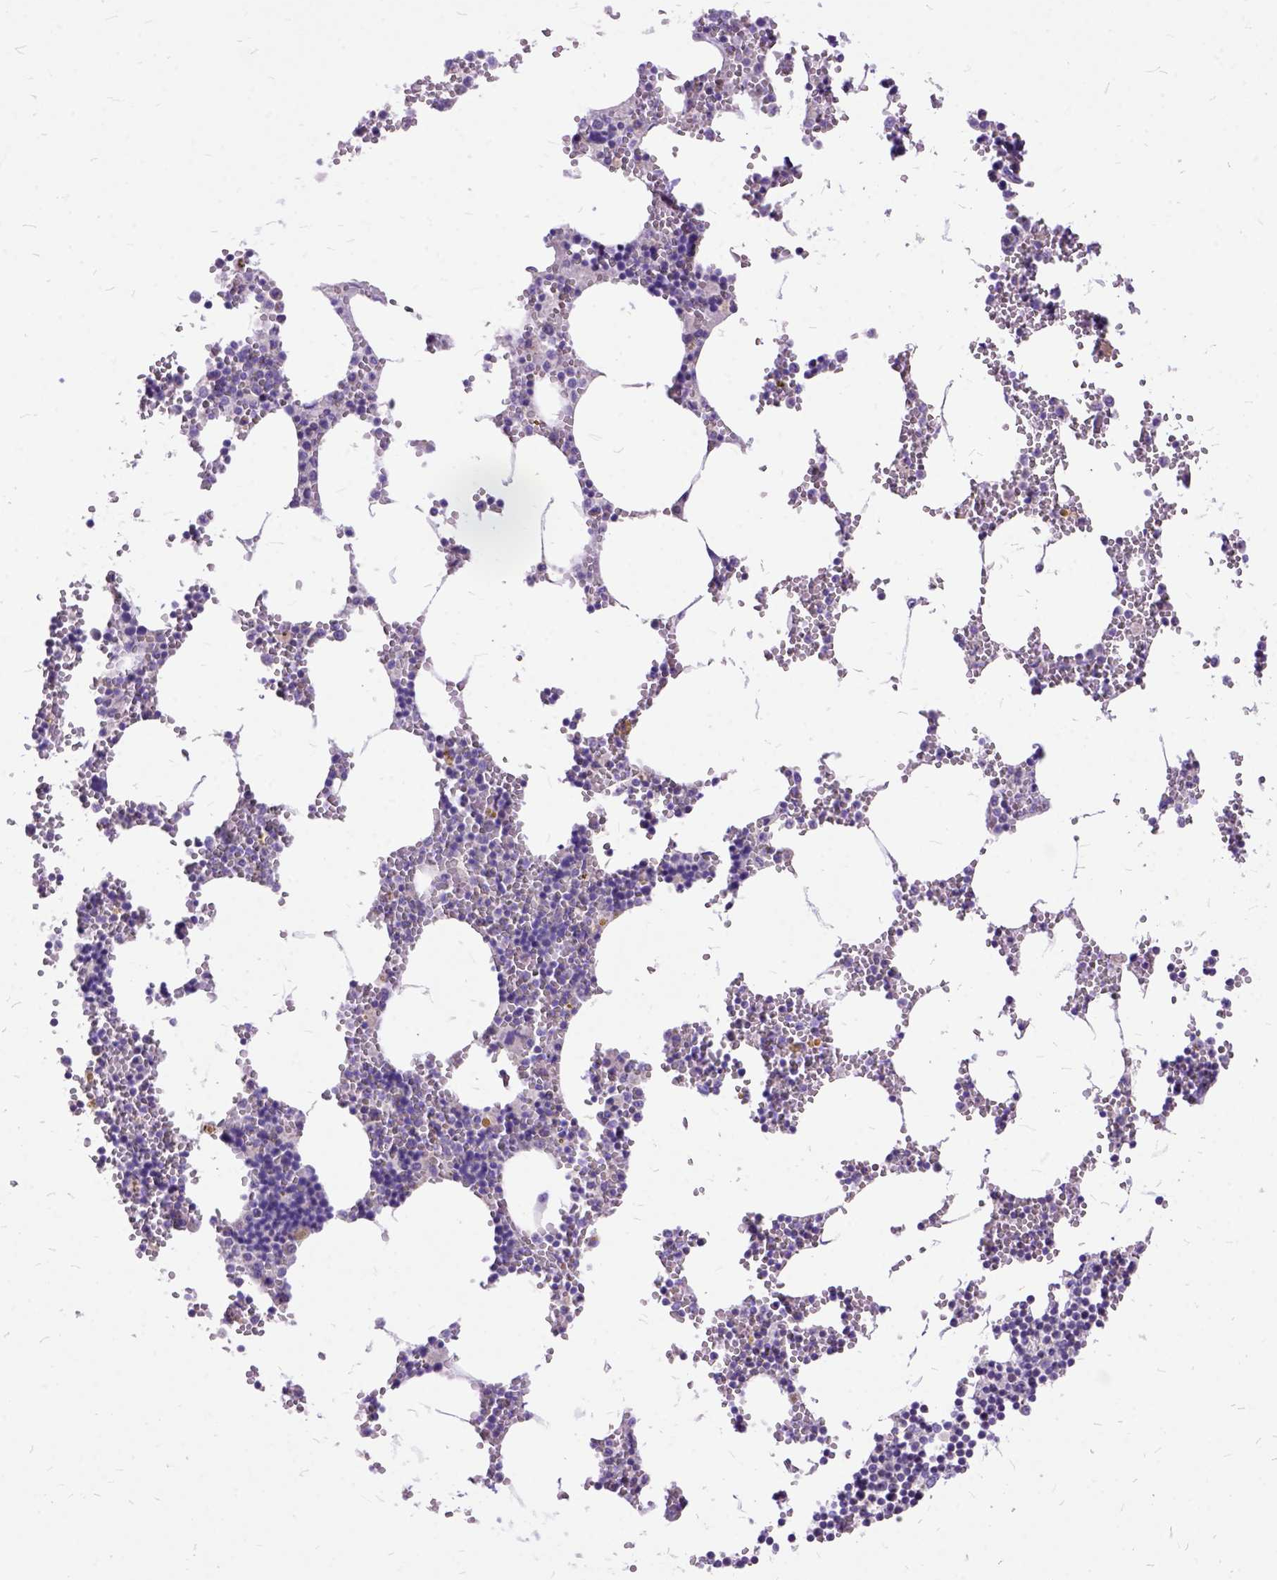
{"staining": {"intensity": "negative", "quantity": "none", "location": "none"}, "tissue": "bone marrow", "cell_type": "Hematopoietic cells", "image_type": "normal", "snomed": [{"axis": "morphology", "description": "Normal tissue, NOS"}, {"axis": "topography", "description": "Bone marrow"}], "caption": "High magnification brightfield microscopy of unremarkable bone marrow stained with DAB (3,3'-diaminobenzidine) (brown) and counterstained with hematoxylin (blue): hematopoietic cells show no significant positivity. Brightfield microscopy of immunohistochemistry (IHC) stained with DAB (3,3'-diaminobenzidine) (brown) and hematoxylin (blue), captured at high magnification.", "gene": "CTAG2", "patient": {"sex": "male", "age": 54}}